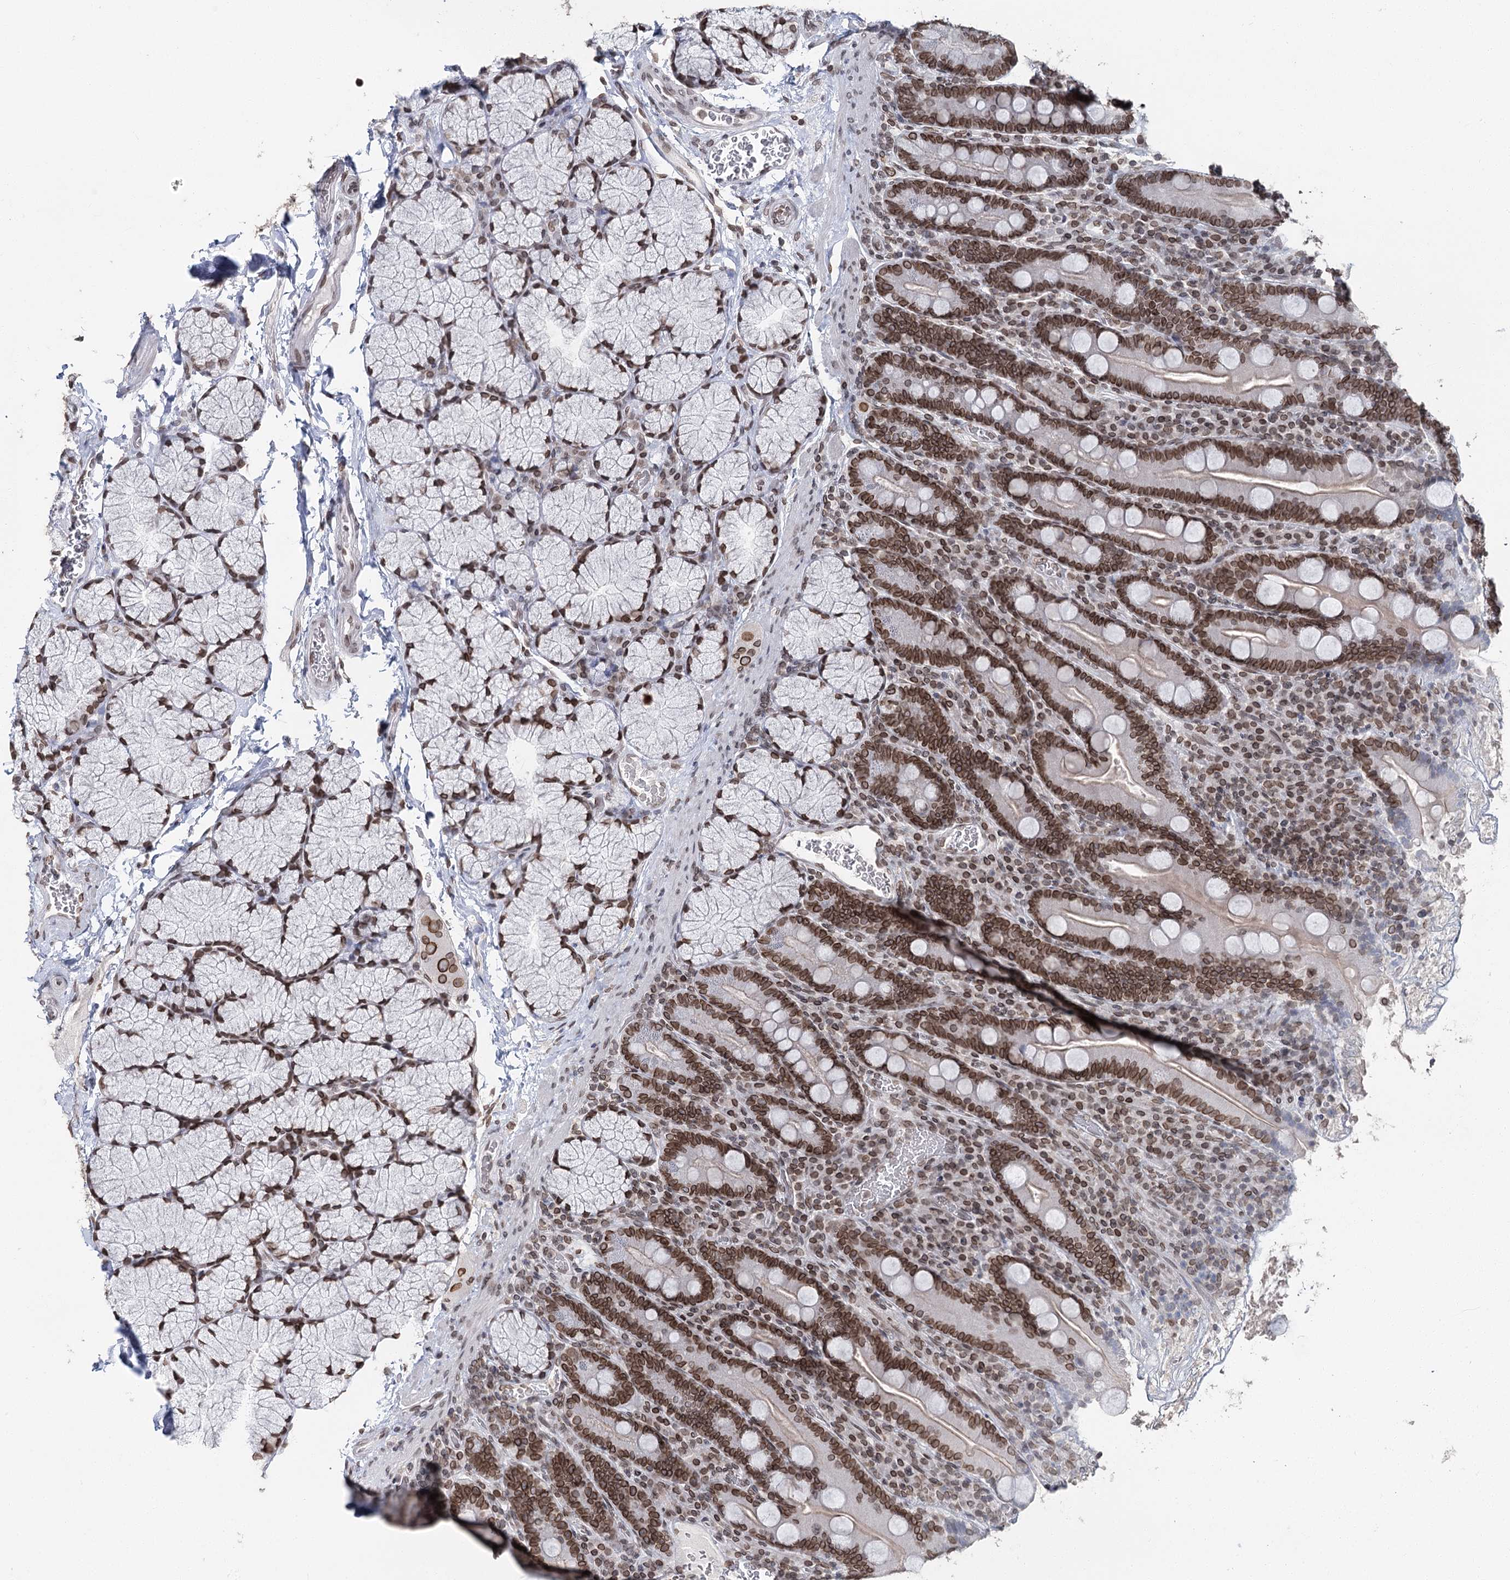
{"staining": {"intensity": "moderate", "quantity": ">75%", "location": "cytoplasmic/membranous,nuclear"}, "tissue": "duodenum", "cell_type": "Glandular cells", "image_type": "normal", "snomed": [{"axis": "morphology", "description": "Normal tissue, NOS"}, {"axis": "topography", "description": "Duodenum"}], "caption": "Protein staining of normal duodenum reveals moderate cytoplasmic/membranous,nuclear positivity in about >75% of glandular cells.", "gene": "KIAA0930", "patient": {"sex": "male", "age": 35}}